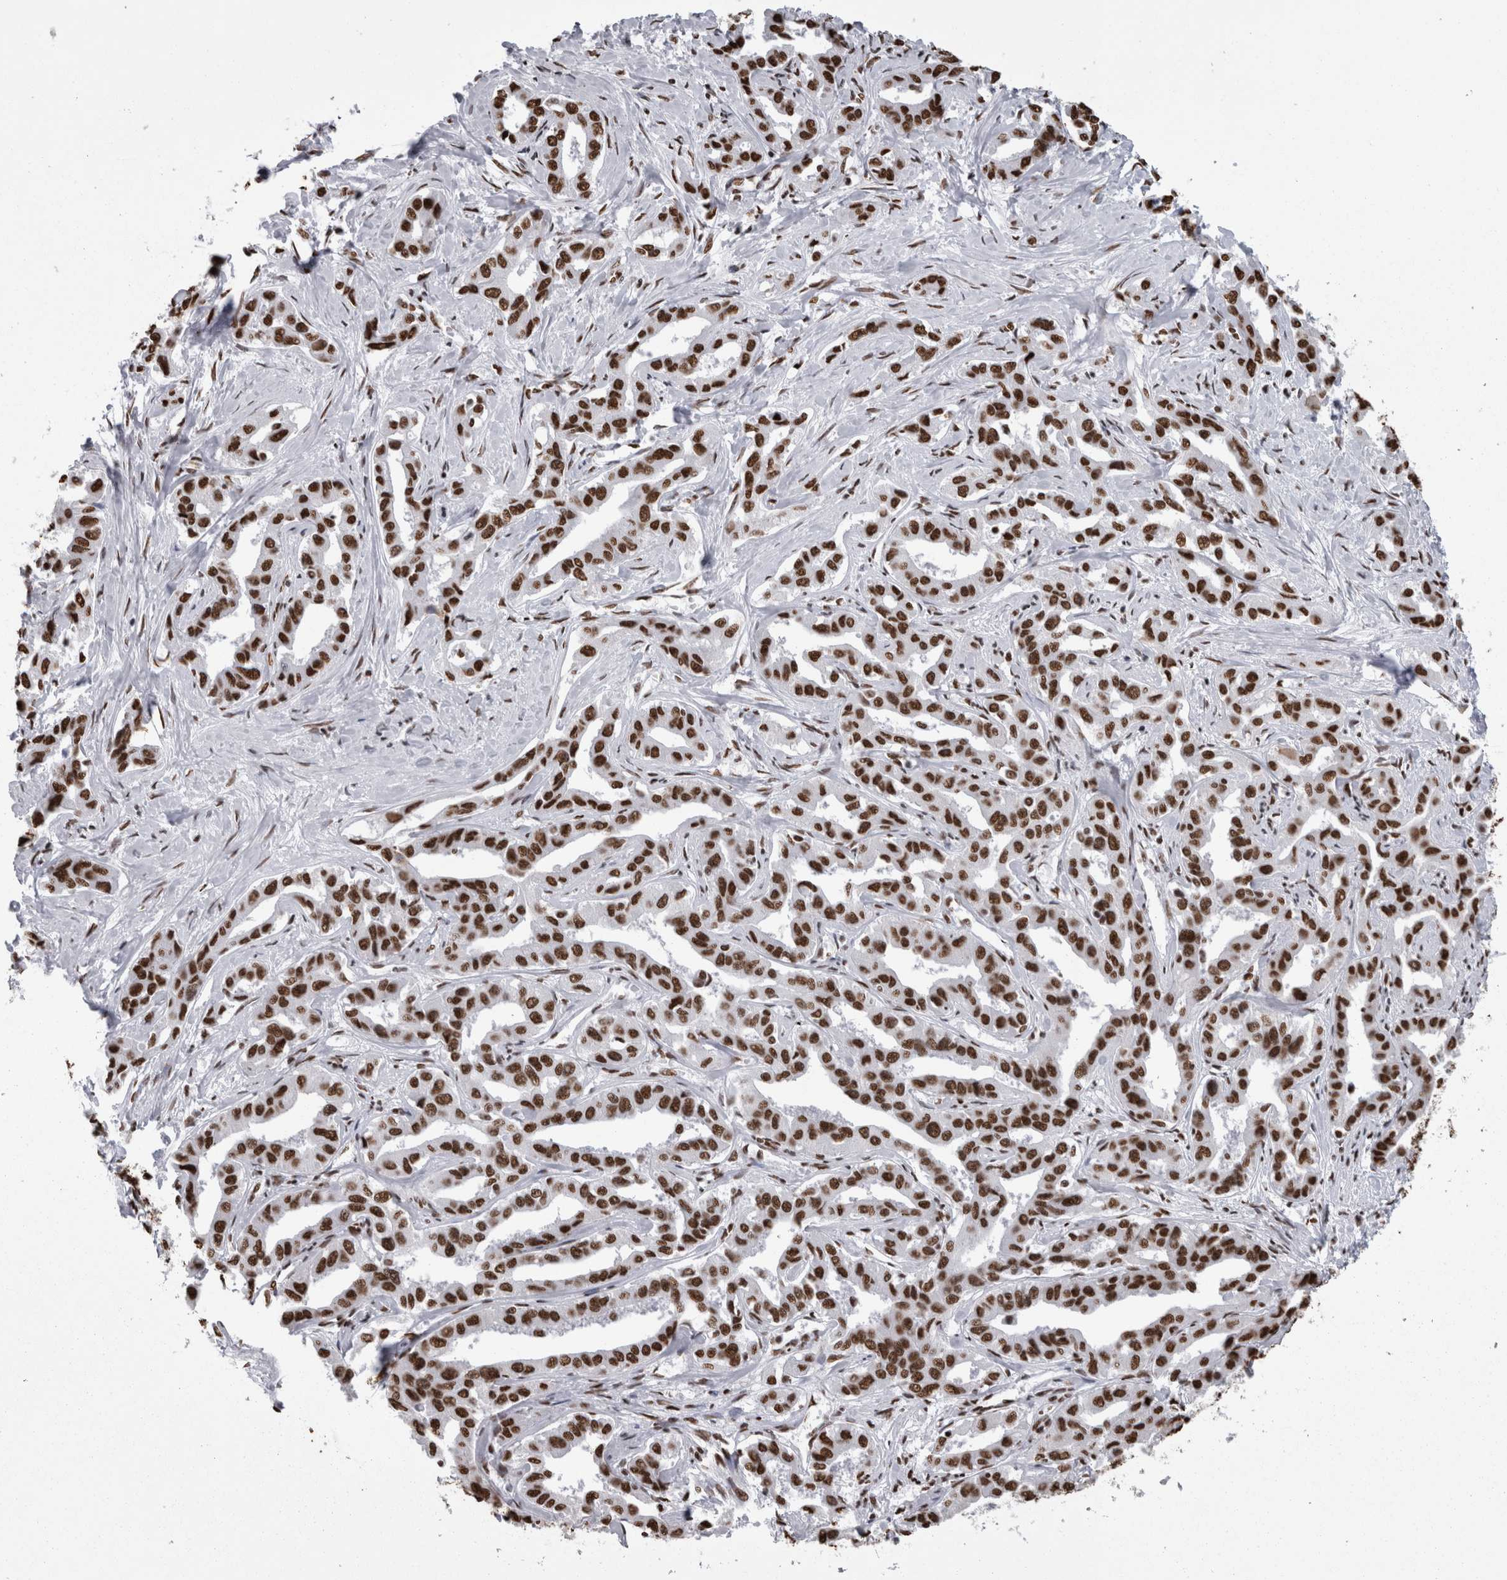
{"staining": {"intensity": "strong", "quantity": ">75%", "location": "nuclear"}, "tissue": "liver cancer", "cell_type": "Tumor cells", "image_type": "cancer", "snomed": [{"axis": "morphology", "description": "Cholangiocarcinoma"}, {"axis": "topography", "description": "Liver"}], "caption": "An image of liver cancer stained for a protein demonstrates strong nuclear brown staining in tumor cells.", "gene": "HNRNPM", "patient": {"sex": "male", "age": 59}}